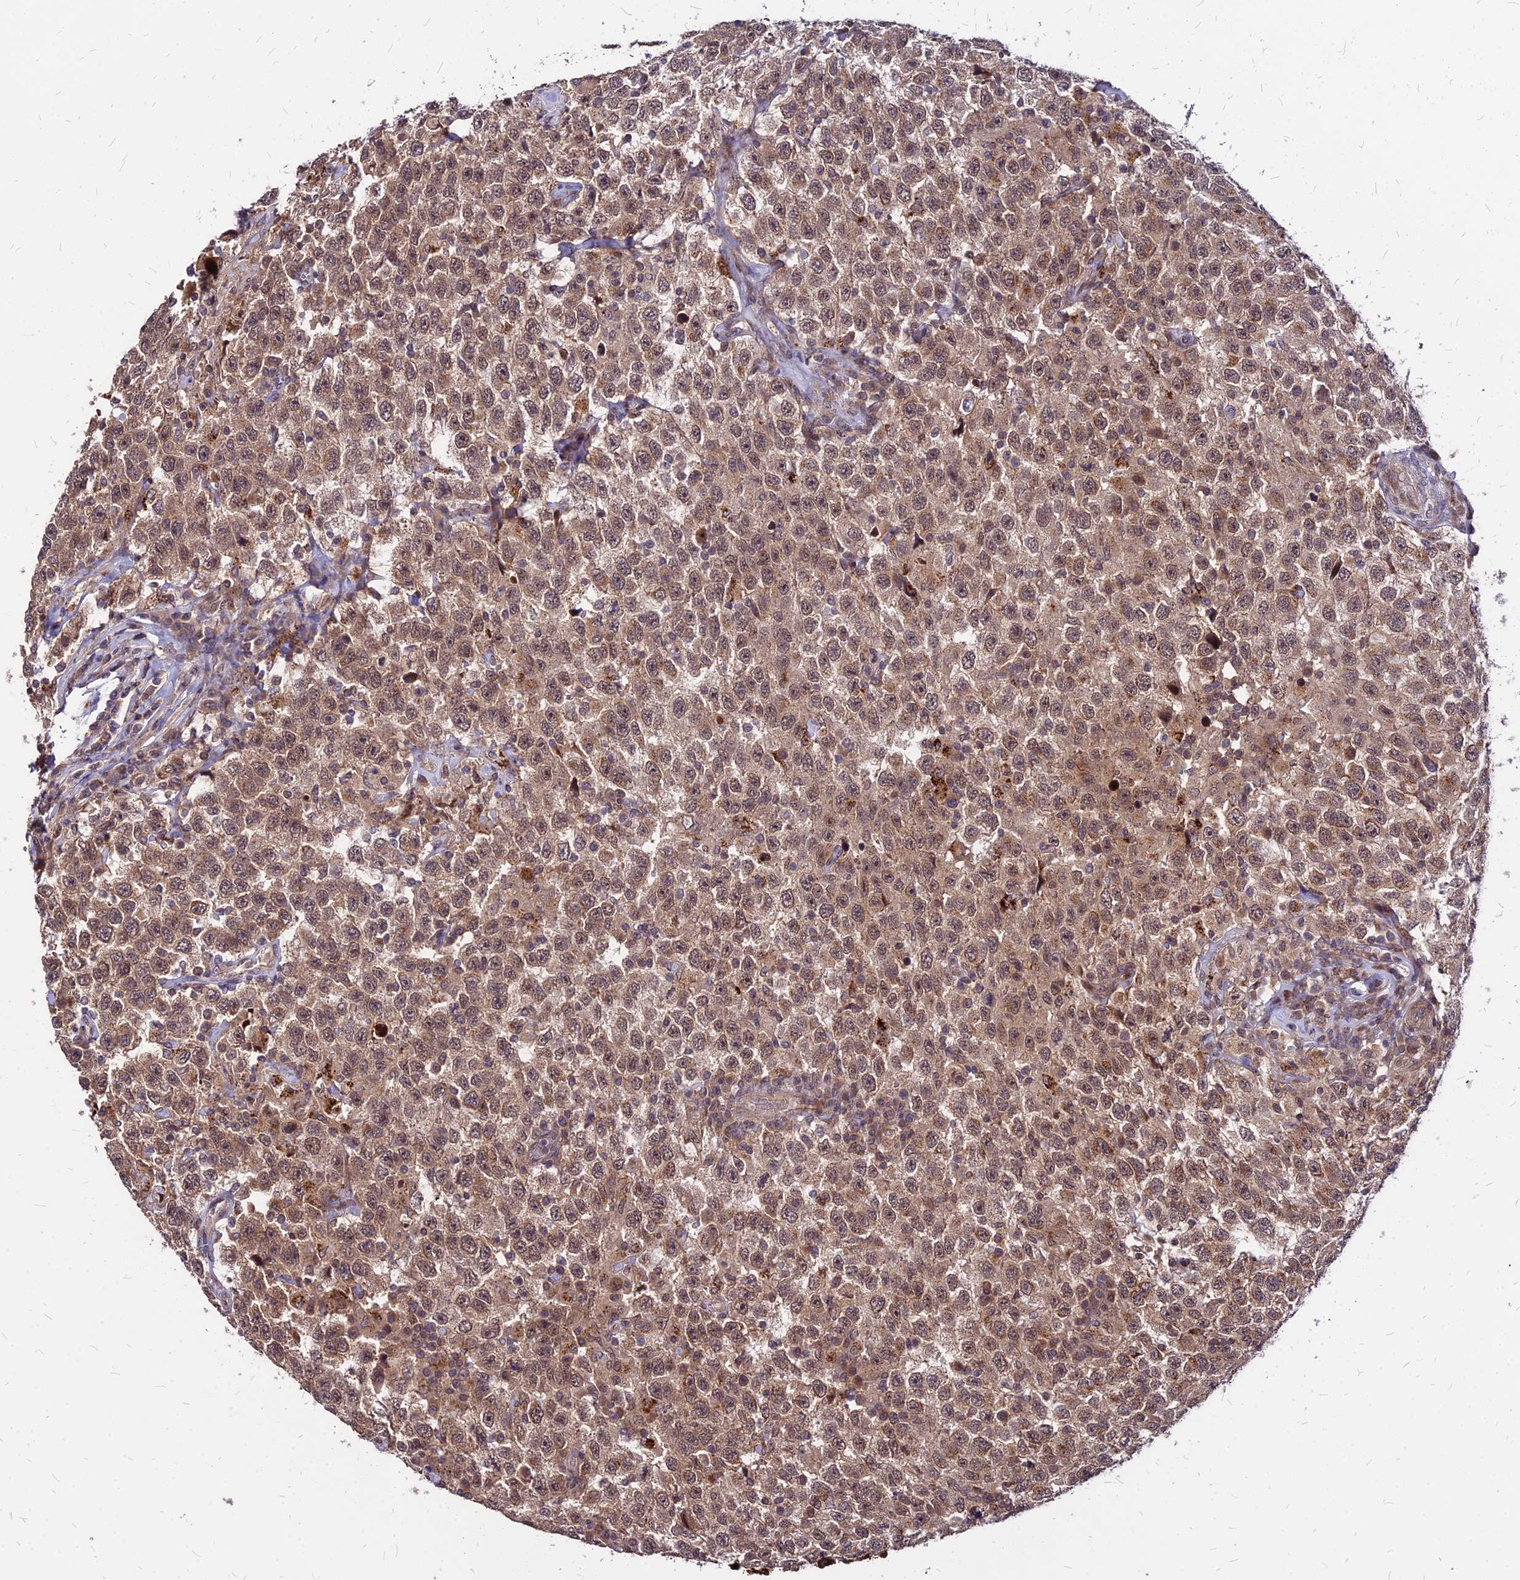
{"staining": {"intensity": "moderate", "quantity": ">75%", "location": "cytoplasmic/membranous,nuclear"}, "tissue": "testis cancer", "cell_type": "Tumor cells", "image_type": "cancer", "snomed": [{"axis": "morphology", "description": "Seminoma, NOS"}, {"axis": "topography", "description": "Testis"}], "caption": "IHC of human seminoma (testis) reveals medium levels of moderate cytoplasmic/membranous and nuclear staining in approximately >75% of tumor cells.", "gene": "APBA3", "patient": {"sex": "male", "age": 41}}